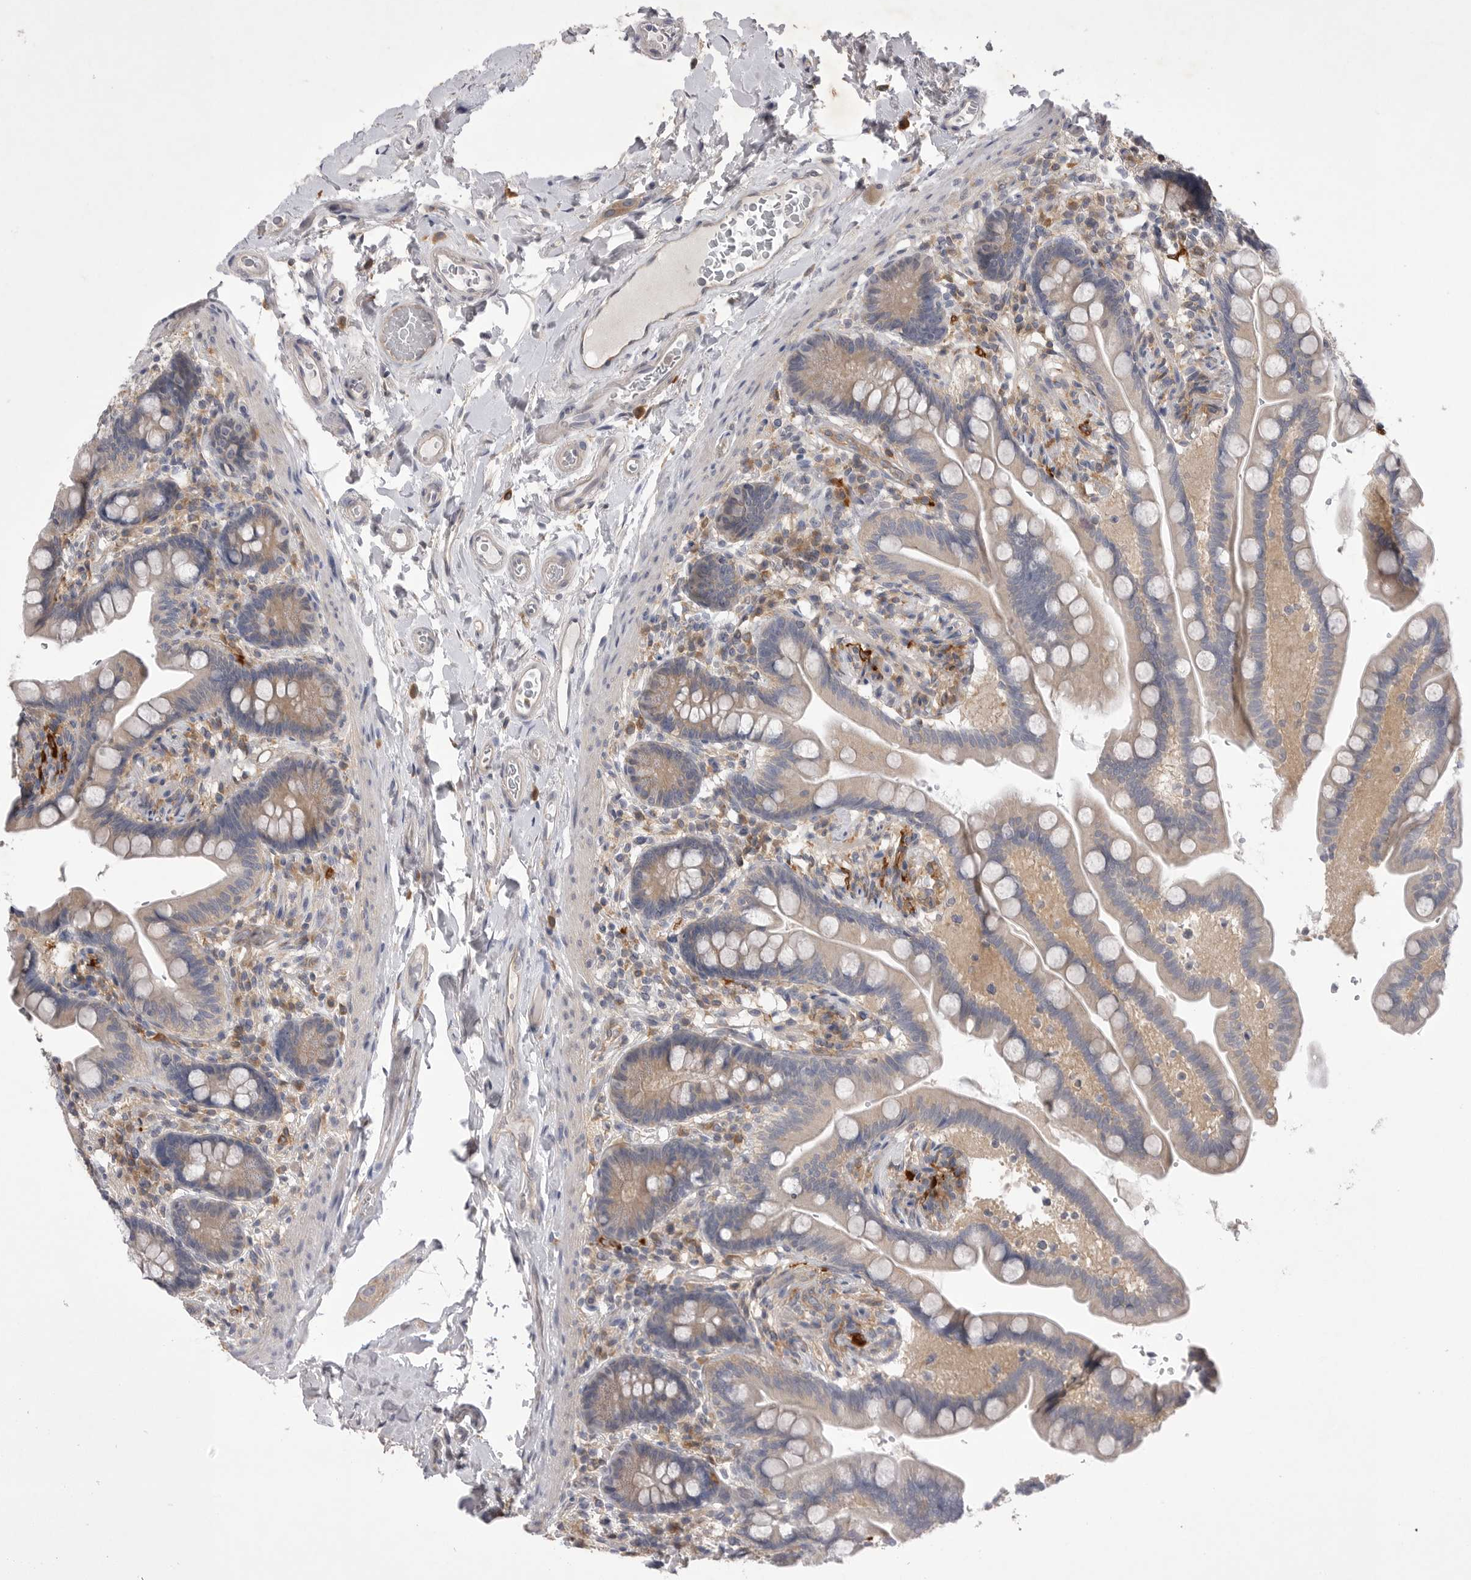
{"staining": {"intensity": "weak", "quantity": ">75%", "location": "cytoplasmic/membranous"}, "tissue": "colon", "cell_type": "Endothelial cells", "image_type": "normal", "snomed": [{"axis": "morphology", "description": "Normal tissue, NOS"}, {"axis": "topography", "description": "Smooth muscle"}, {"axis": "topography", "description": "Colon"}], "caption": "Normal colon demonstrates weak cytoplasmic/membranous expression in approximately >75% of endothelial cells The staining was performed using DAB, with brown indicating positive protein expression. Nuclei are stained blue with hematoxylin..", "gene": "VAC14", "patient": {"sex": "male", "age": 73}}